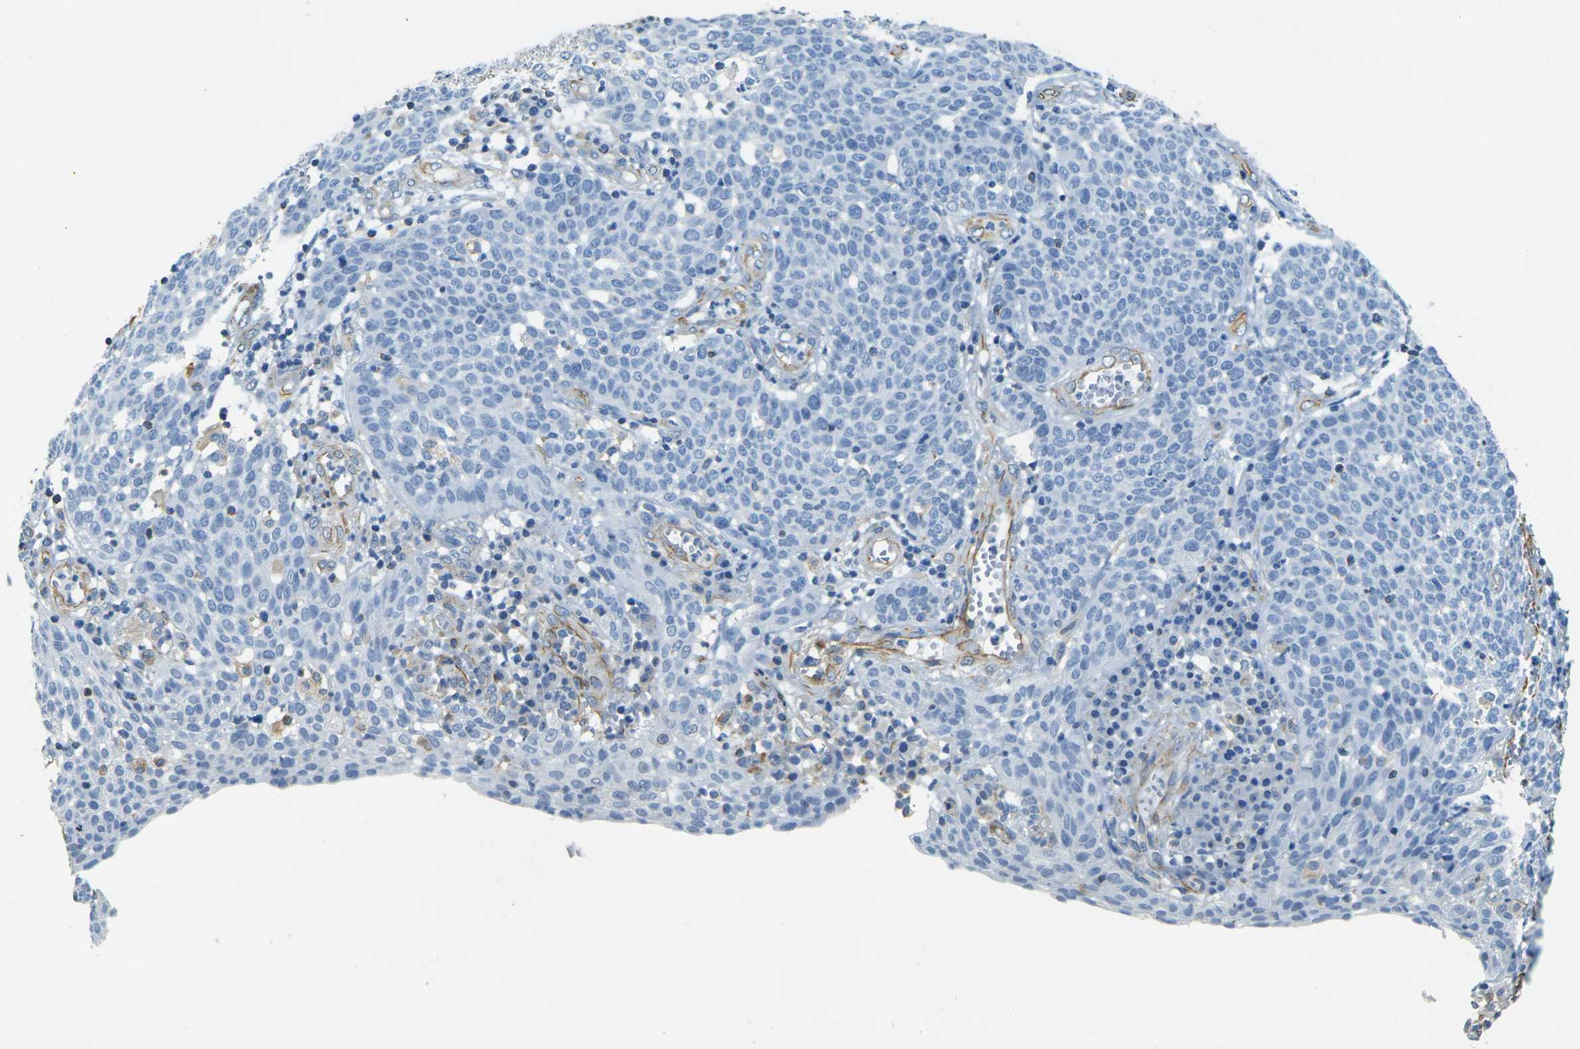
{"staining": {"intensity": "negative", "quantity": "none", "location": "none"}, "tissue": "cervical cancer", "cell_type": "Tumor cells", "image_type": "cancer", "snomed": [{"axis": "morphology", "description": "Squamous cell carcinoma, NOS"}, {"axis": "topography", "description": "Cervix"}], "caption": "Immunohistochemical staining of human squamous cell carcinoma (cervical) reveals no significant staining in tumor cells.", "gene": "SORT1", "patient": {"sex": "female", "age": 34}}